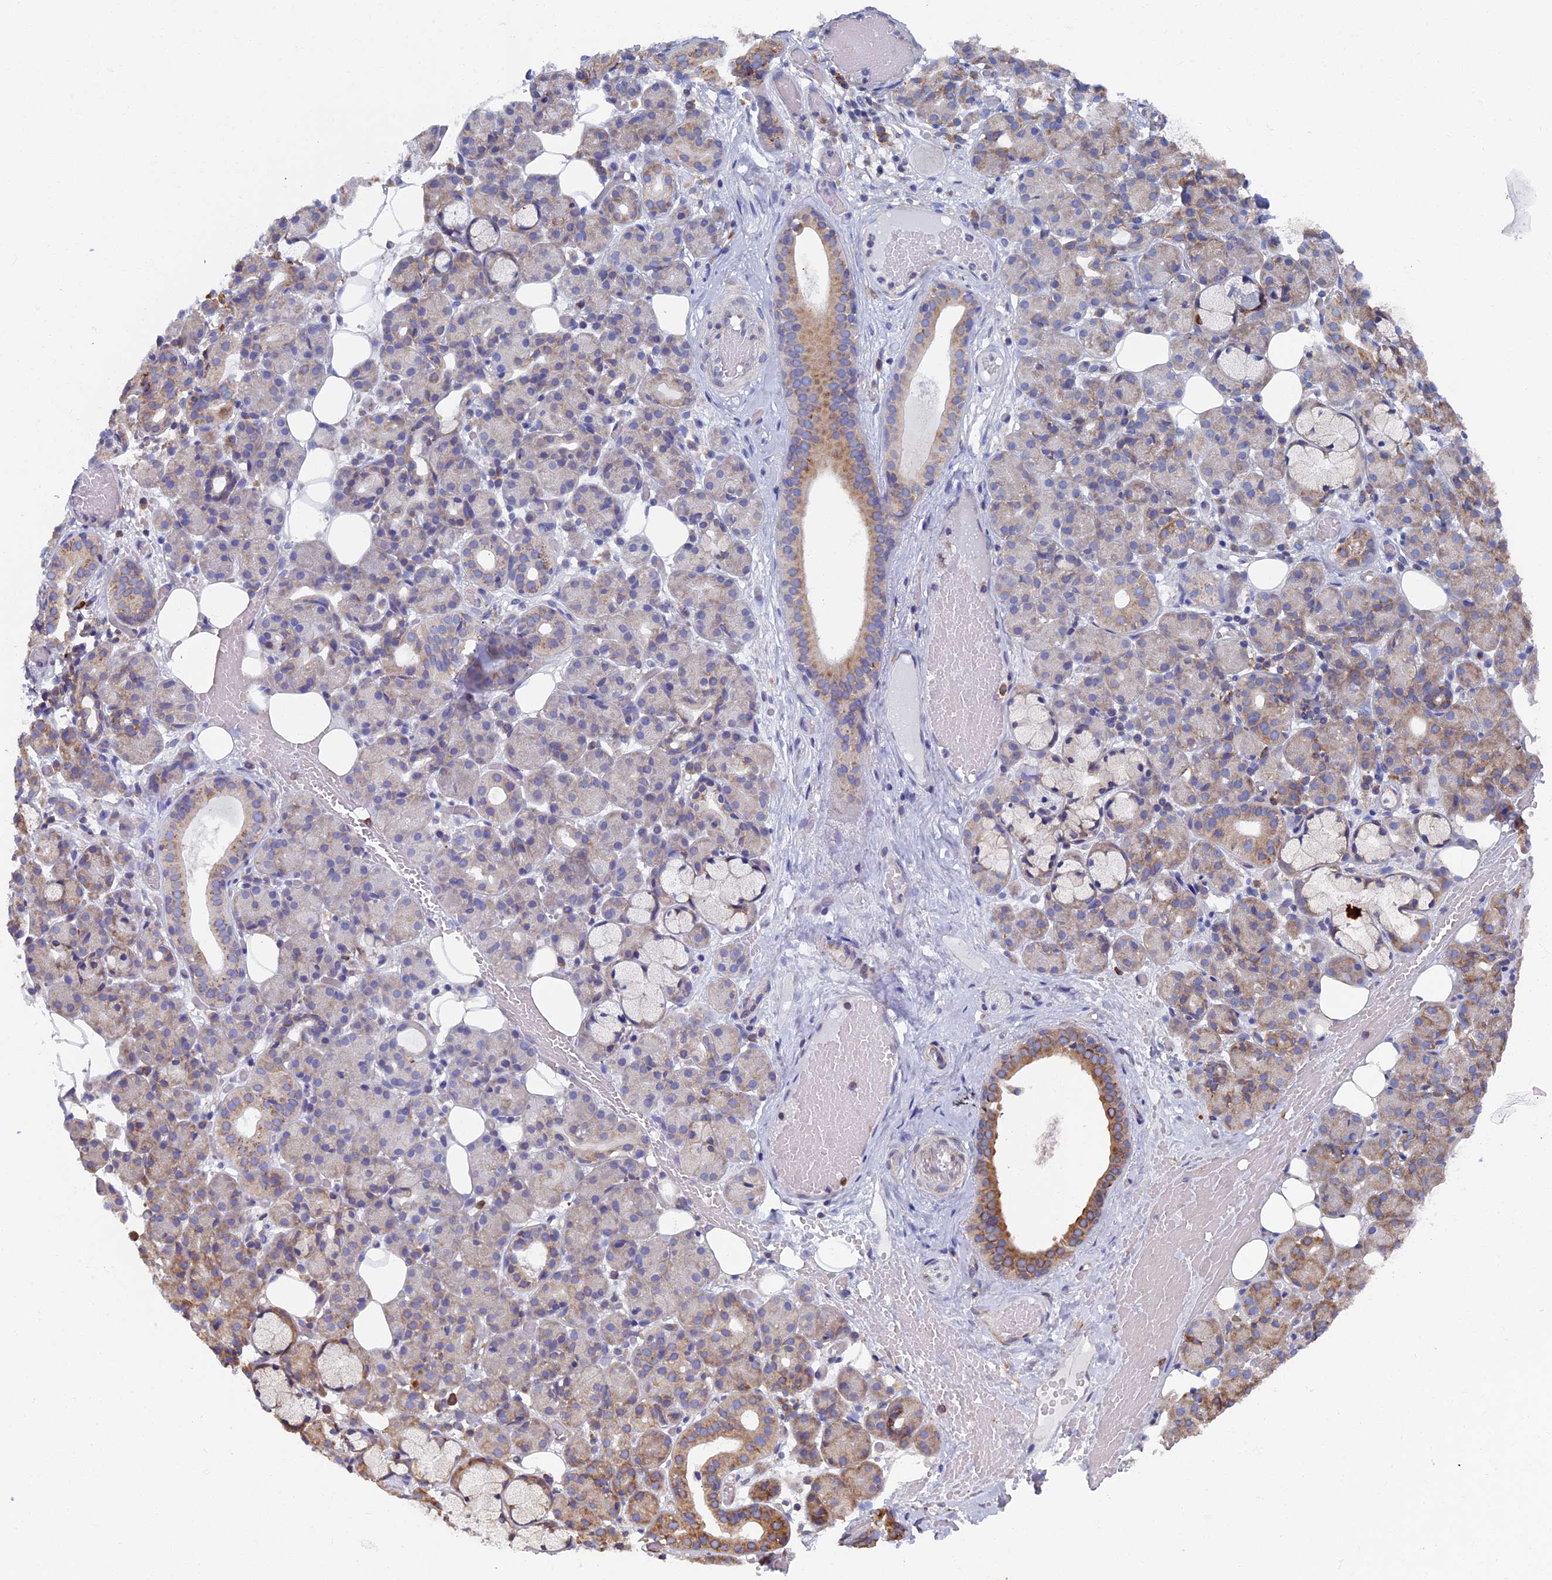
{"staining": {"intensity": "moderate", "quantity": "<25%", "location": "cytoplasmic/membranous"}, "tissue": "salivary gland", "cell_type": "Glandular cells", "image_type": "normal", "snomed": [{"axis": "morphology", "description": "Normal tissue, NOS"}, {"axis": "topography", "description": "Salivary gland"}], "caption": "IHC of normal salivary gland exhibits low levels of moderate cytoplasmic/membranous staining in about <25% of glandular cells. (Stains: DAB (3,3'-diaminobenzidine) in brown, nuclei in blue, Microscopy: brightfield microscopy at high magnification).", "gene": "YBX1", "patient": {"sex": "male", "age": 63}}